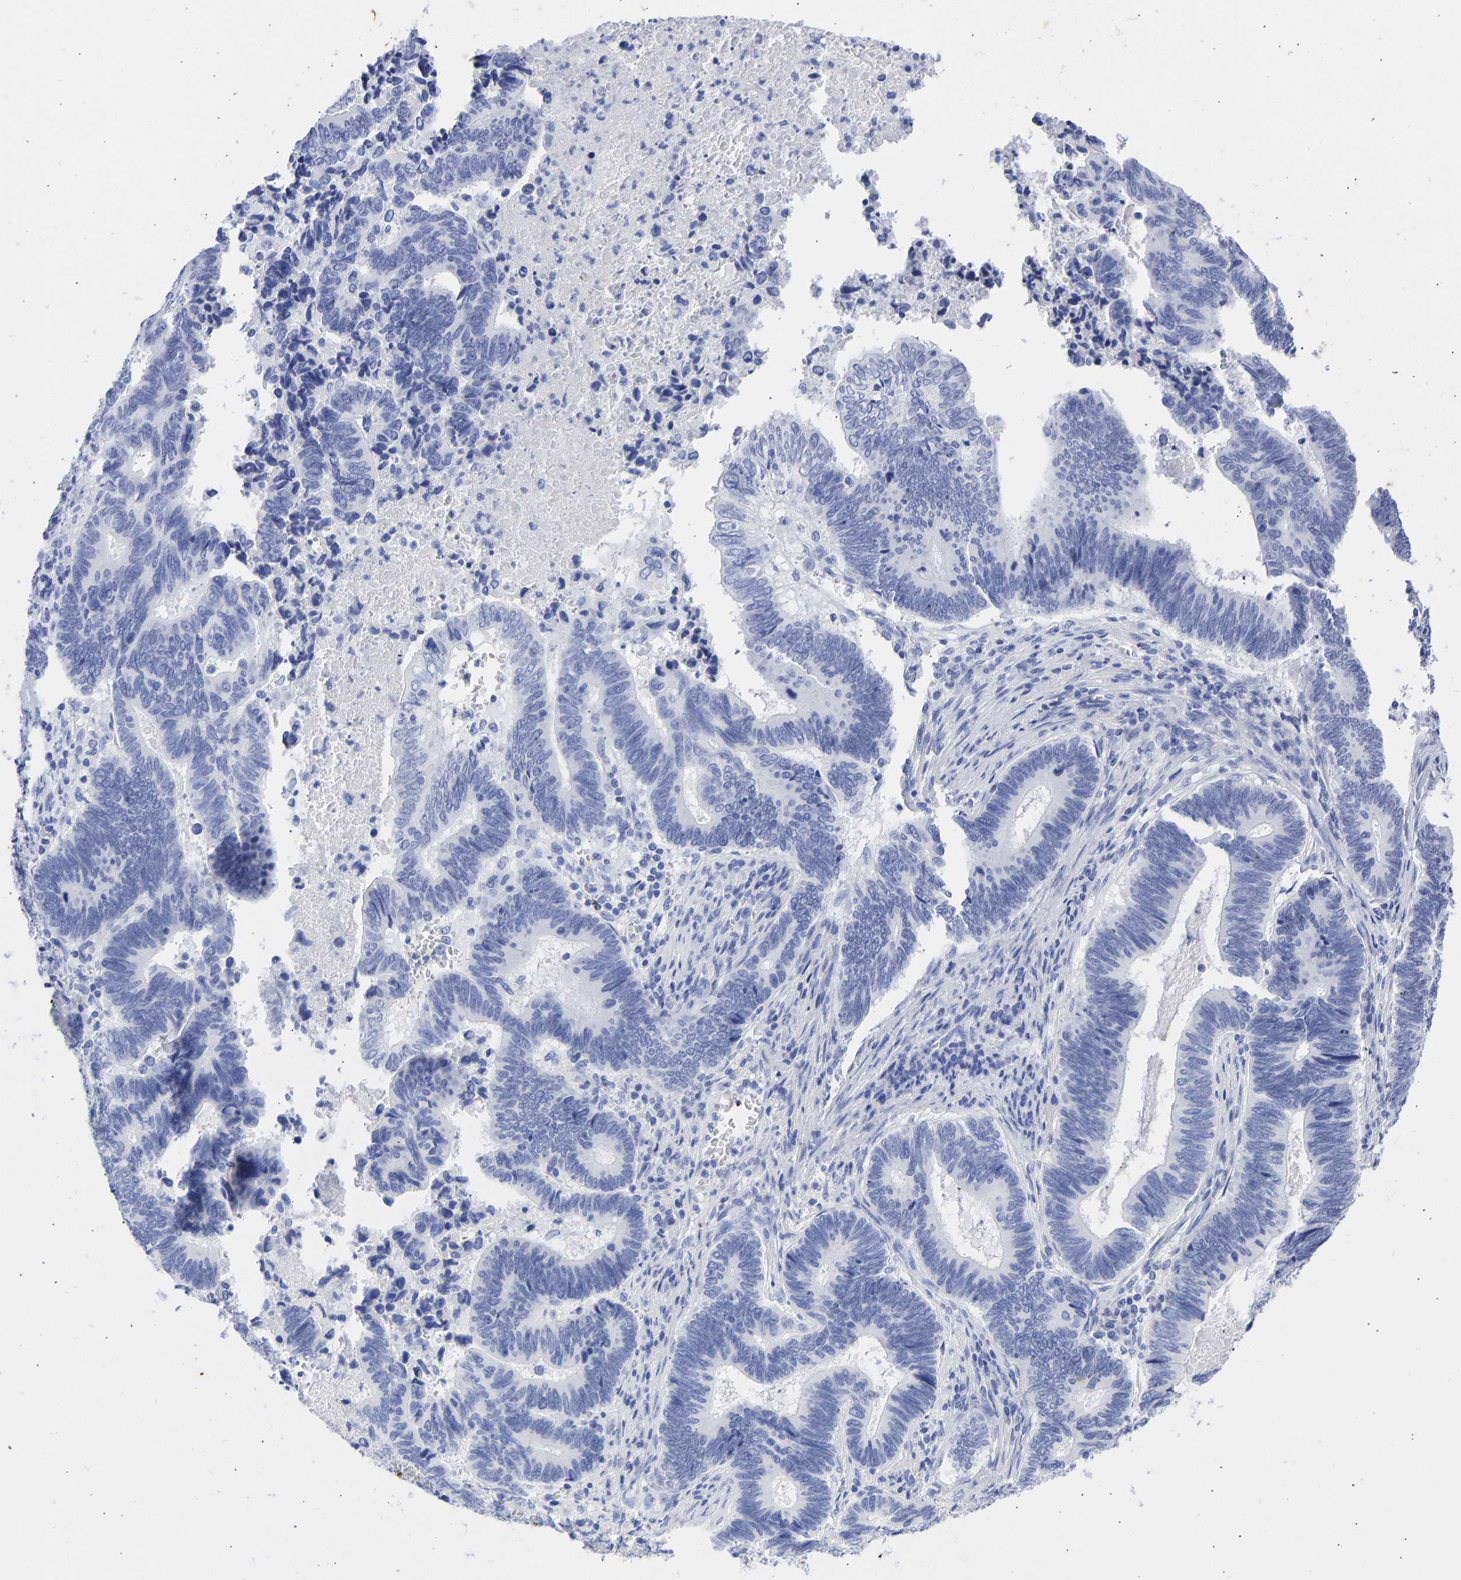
{"staining": {"intensity": "negative", "quantity": "none", "location": "none"}, "tissue": "pancreatic cancer", "cell_type": "Tumor cells", "image_type": "cancer", "snomed": [{"axis": "morphology", "description": "Adenocarcinoma, NOS"}, {"axis": "topography", "description": "Pancreas"}], "caption": "The immunohistochemistry histopathology image has no significant positivity in tumor cells of pancreatic adenocarcinoma tissue. (Stains: DAB (3,3'-diaminobenzidine) immunohistochemistry with hematoxylin counter stain, Microscopy: brightfield microscopy at high magnification).", "gene": "KRT1", "patient": {"sex": "female", "age": 70}}